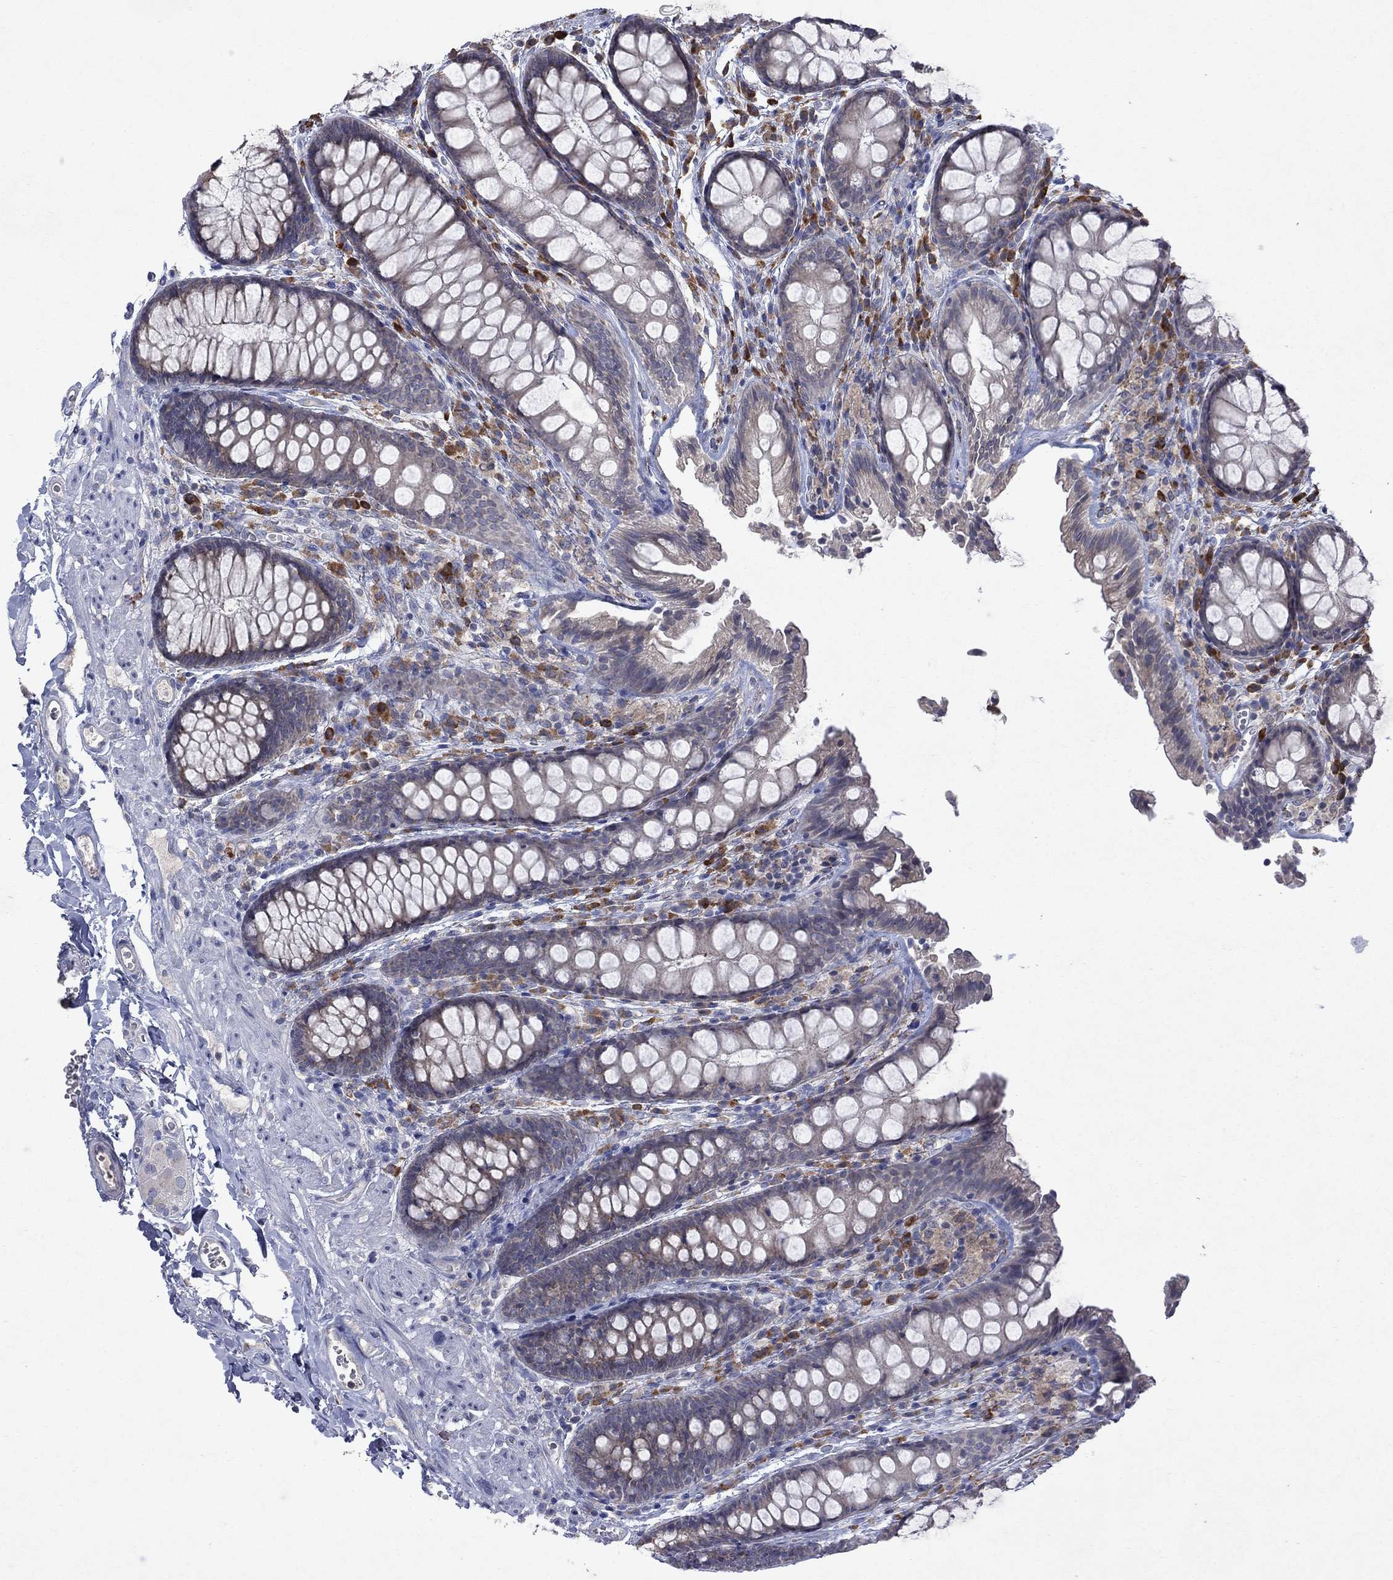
{"staining": {"intensity": "negative", "quantity": "none", "location": "none"}, "tissue": "colon", "cell_type": "Endothelial cells", "image_type": "normal", "snomed": [{"axis": "morphology", "description": "Normal tissue, NOS"}, {"axis": "topography", "description": "Colon"}], "caption": "There is no significant positivity in endothelial cells of colon. Brightfield microscopy of IHC stained with DAB (brown) and hematoxylin (blue), captured at high magnification.", "gene": "TMEM97", "patient": {"sex": "female", "age": 86}}